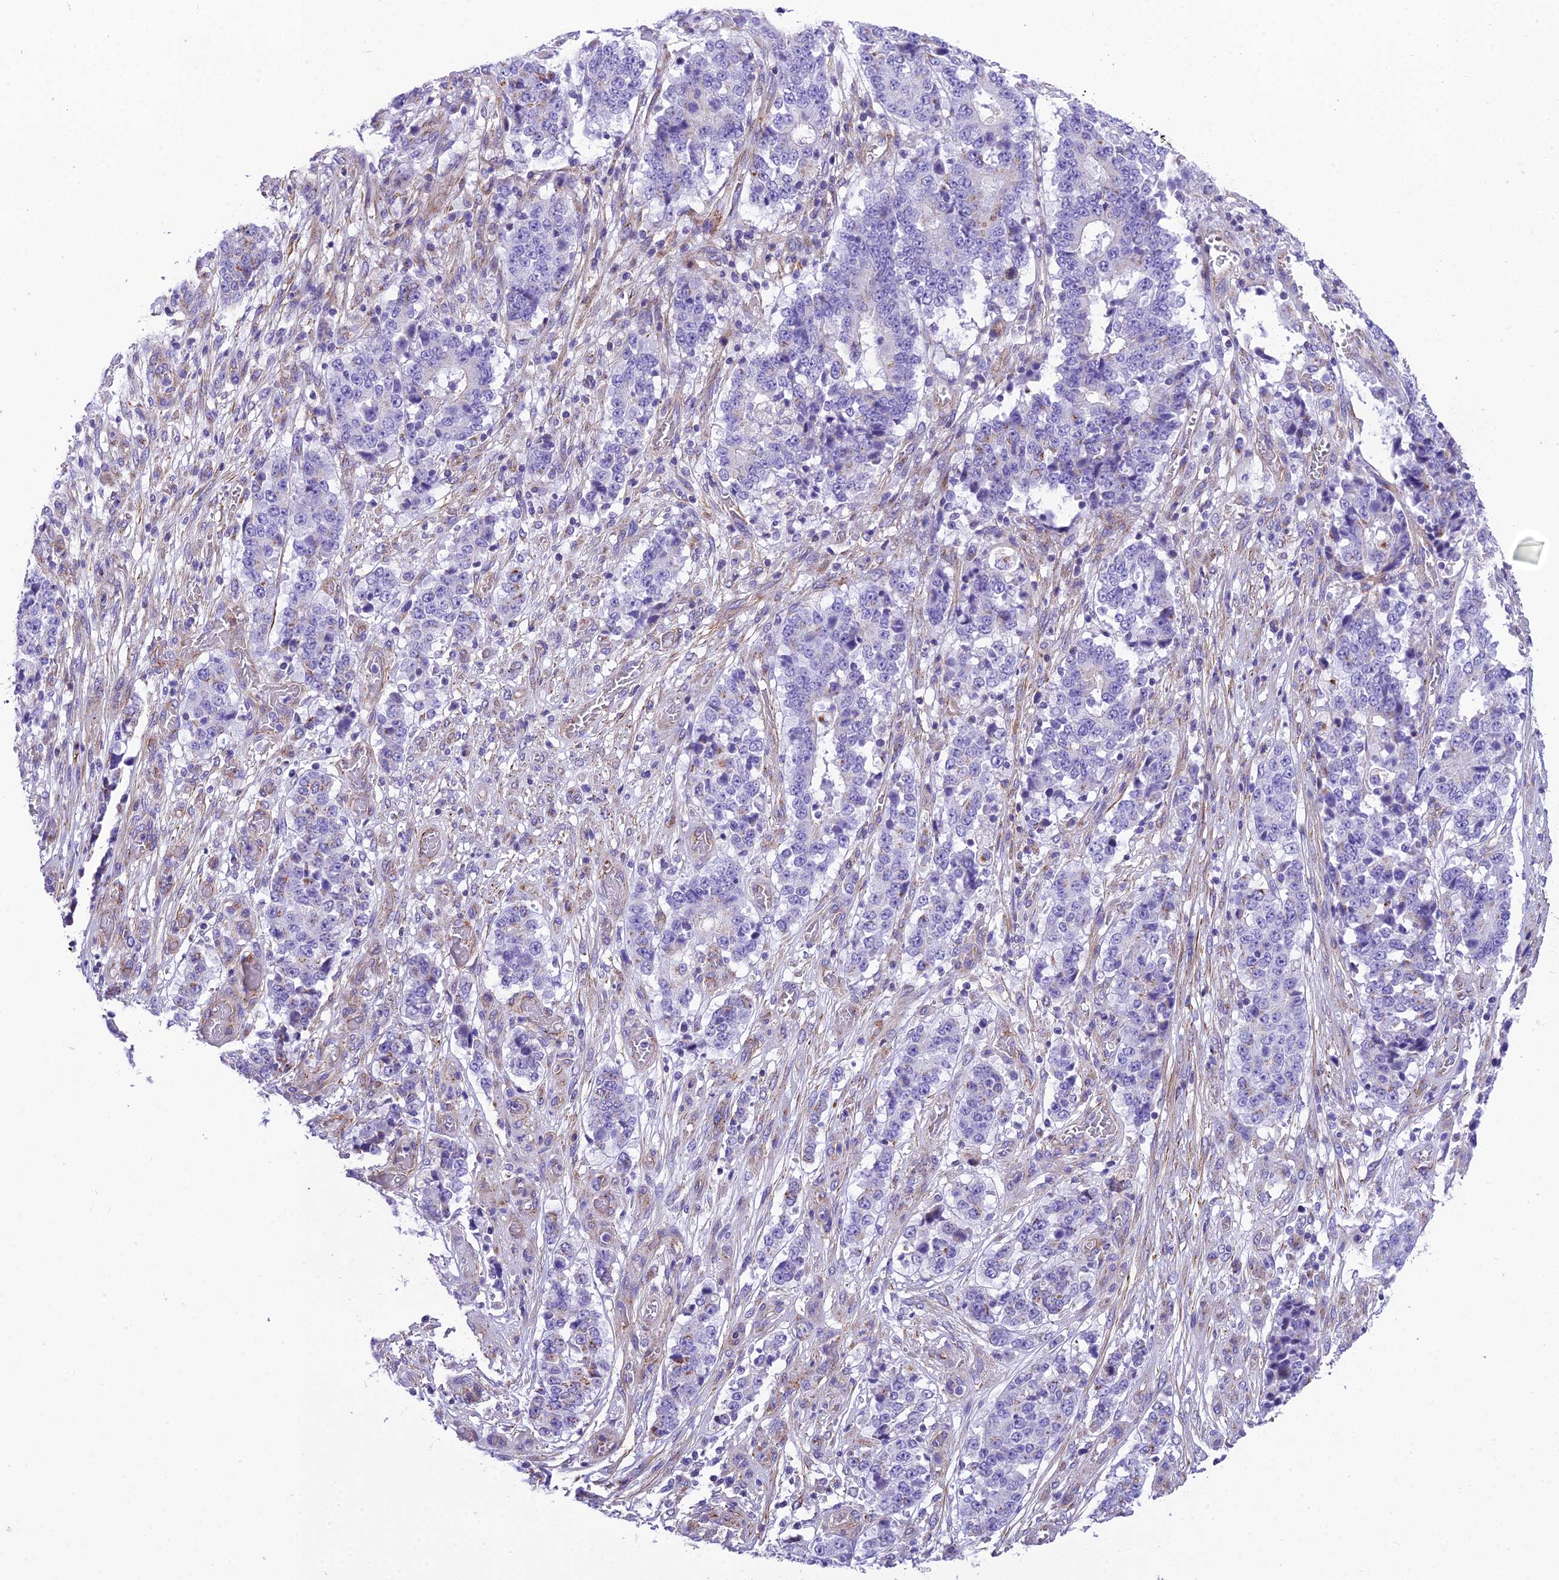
{"staining": {"intensity": "negative", "quantity": "none", "location": "none"}, "tissue": "stomach cancer", "cell_type": "Tumor cells", "image_type": "cancer", "snomed": [{"axis": "morphology", "description": "Adenocarcinoma, NOS"}, {"axis": "topography", "description": "Stomach"}], "caption": "Immunohistochemistry of stomach adenocarcinoma exhibits no positivity in tumor cells. (DAB immunohistochemistry (IHC) visualized using brightfield microscopy, high magnification).", "gene": "GFRA1", "patient": {"sex": "male", "age": 59}}